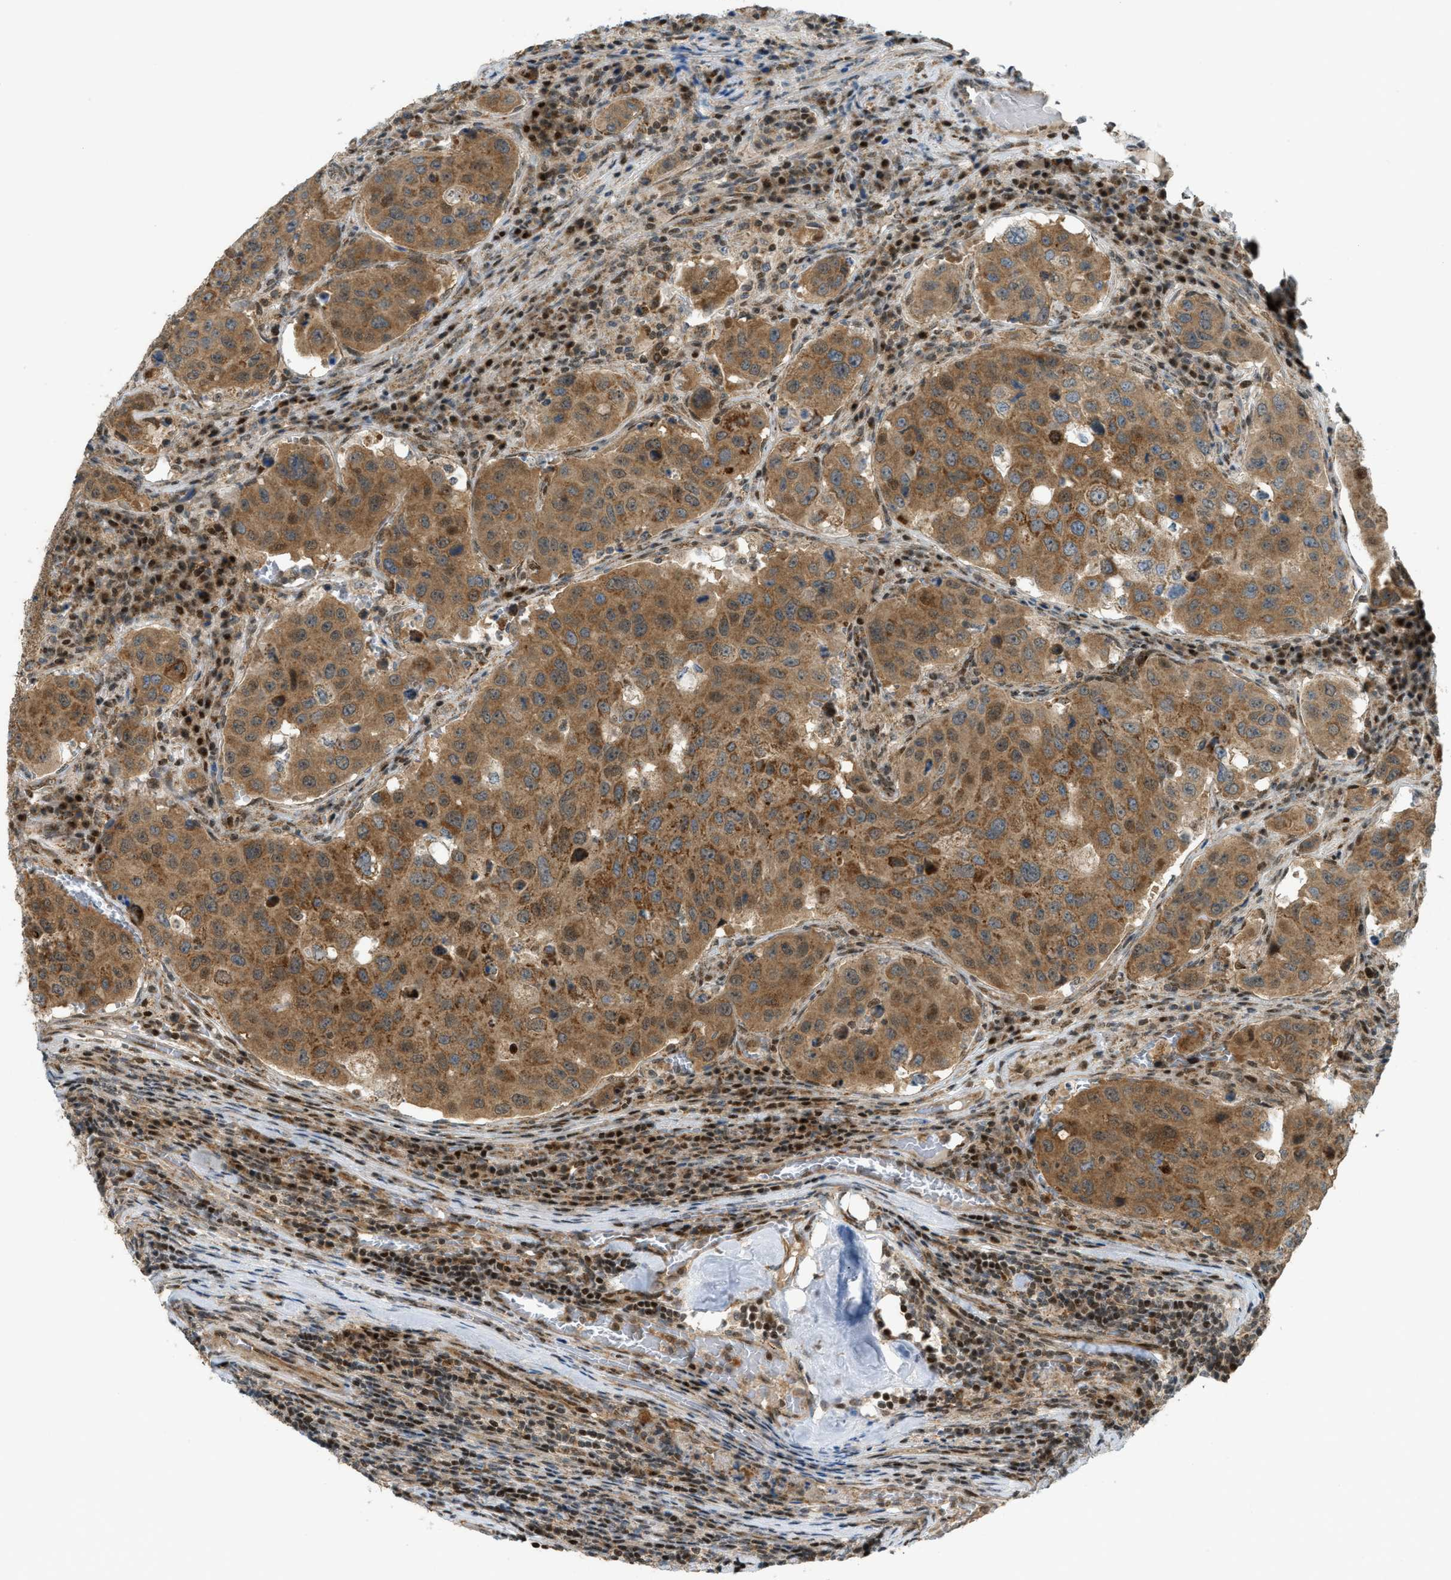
{"staining": {"intensity": "moderate", "quantity": ">75%", "location": "cytoplasmic/membranous"}, "tissue": "urothelial cancer", "cell_type": "Tumor cells", "image_type": "cancer", "snomed": [{"axis": "morphology", "description": "Urothelial carcinoma, High grade"}, {"axis": "topography", "description": "Lymph node"}, {"axis": "topography", "description": "Urinary bladder"}], "caption": "Approximately >75% of tumor cells in urothelial carcinoma (high-grade) reveal moderate cytoplasmic/membranous protein expression as visualized by brown immunohistochemical staining.", "gene": "CCDC186", "patient": {"sex": "male", "age": 51}}